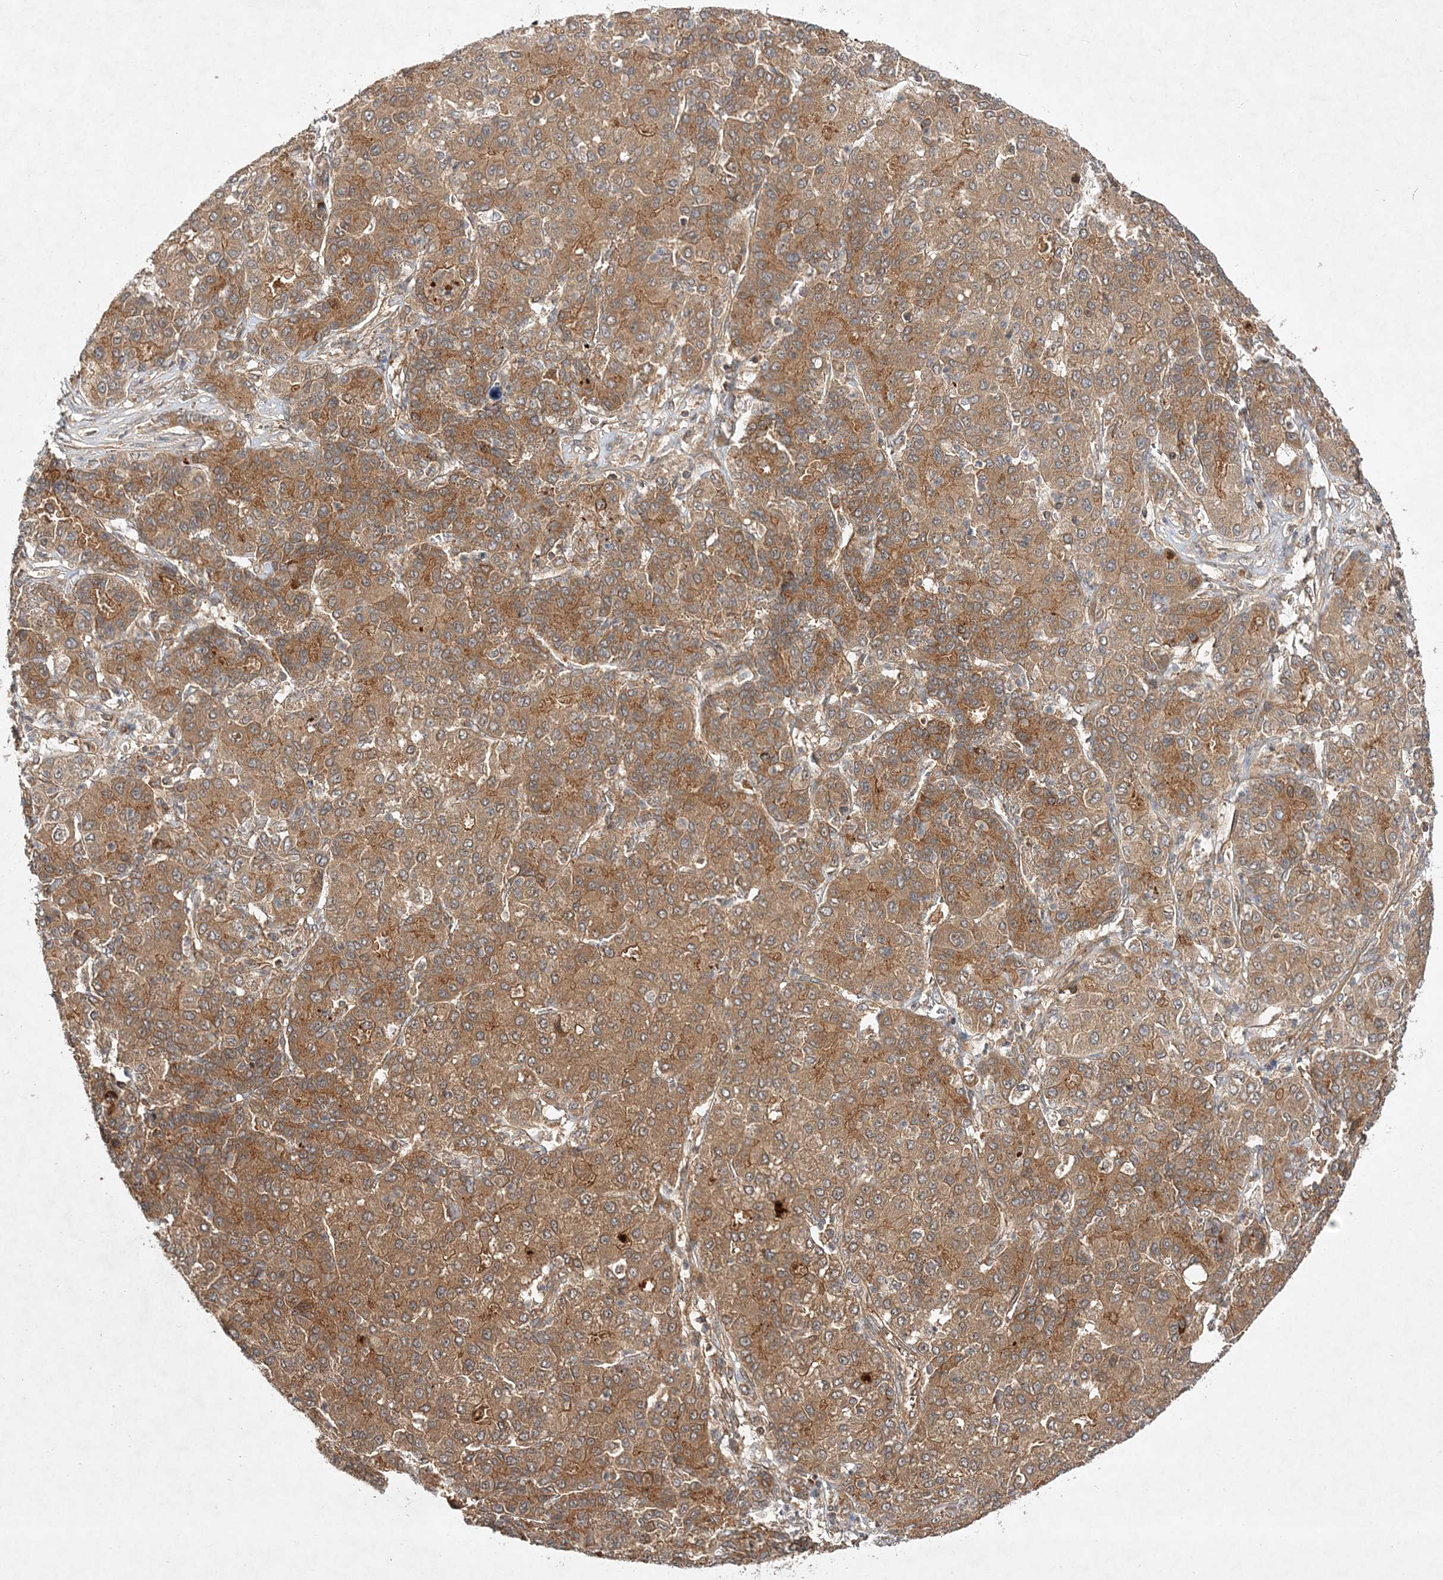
{"staining": {"intensity": "moderate", "quantity": ">75%", "location": "cytoplasmic/membranous"}, "tissue": "liver cancer", "cell_type": "Tumor cells", "image_type": "cancer", "snomed": [{"axis": "morphology", "description": "Carcinoma, Hepatocellular, NOS"}, {"axis": "topography", "description": "Liver"}], "caption": "Liver cancer stained with DAB immunohistochemistry exhibits medium levels of moderate cytoplasmic/membranous staining in approximately >75% of tumor cells.", "gene": "TMEM9B", "patient": {"sex": "male", "age": 65}}